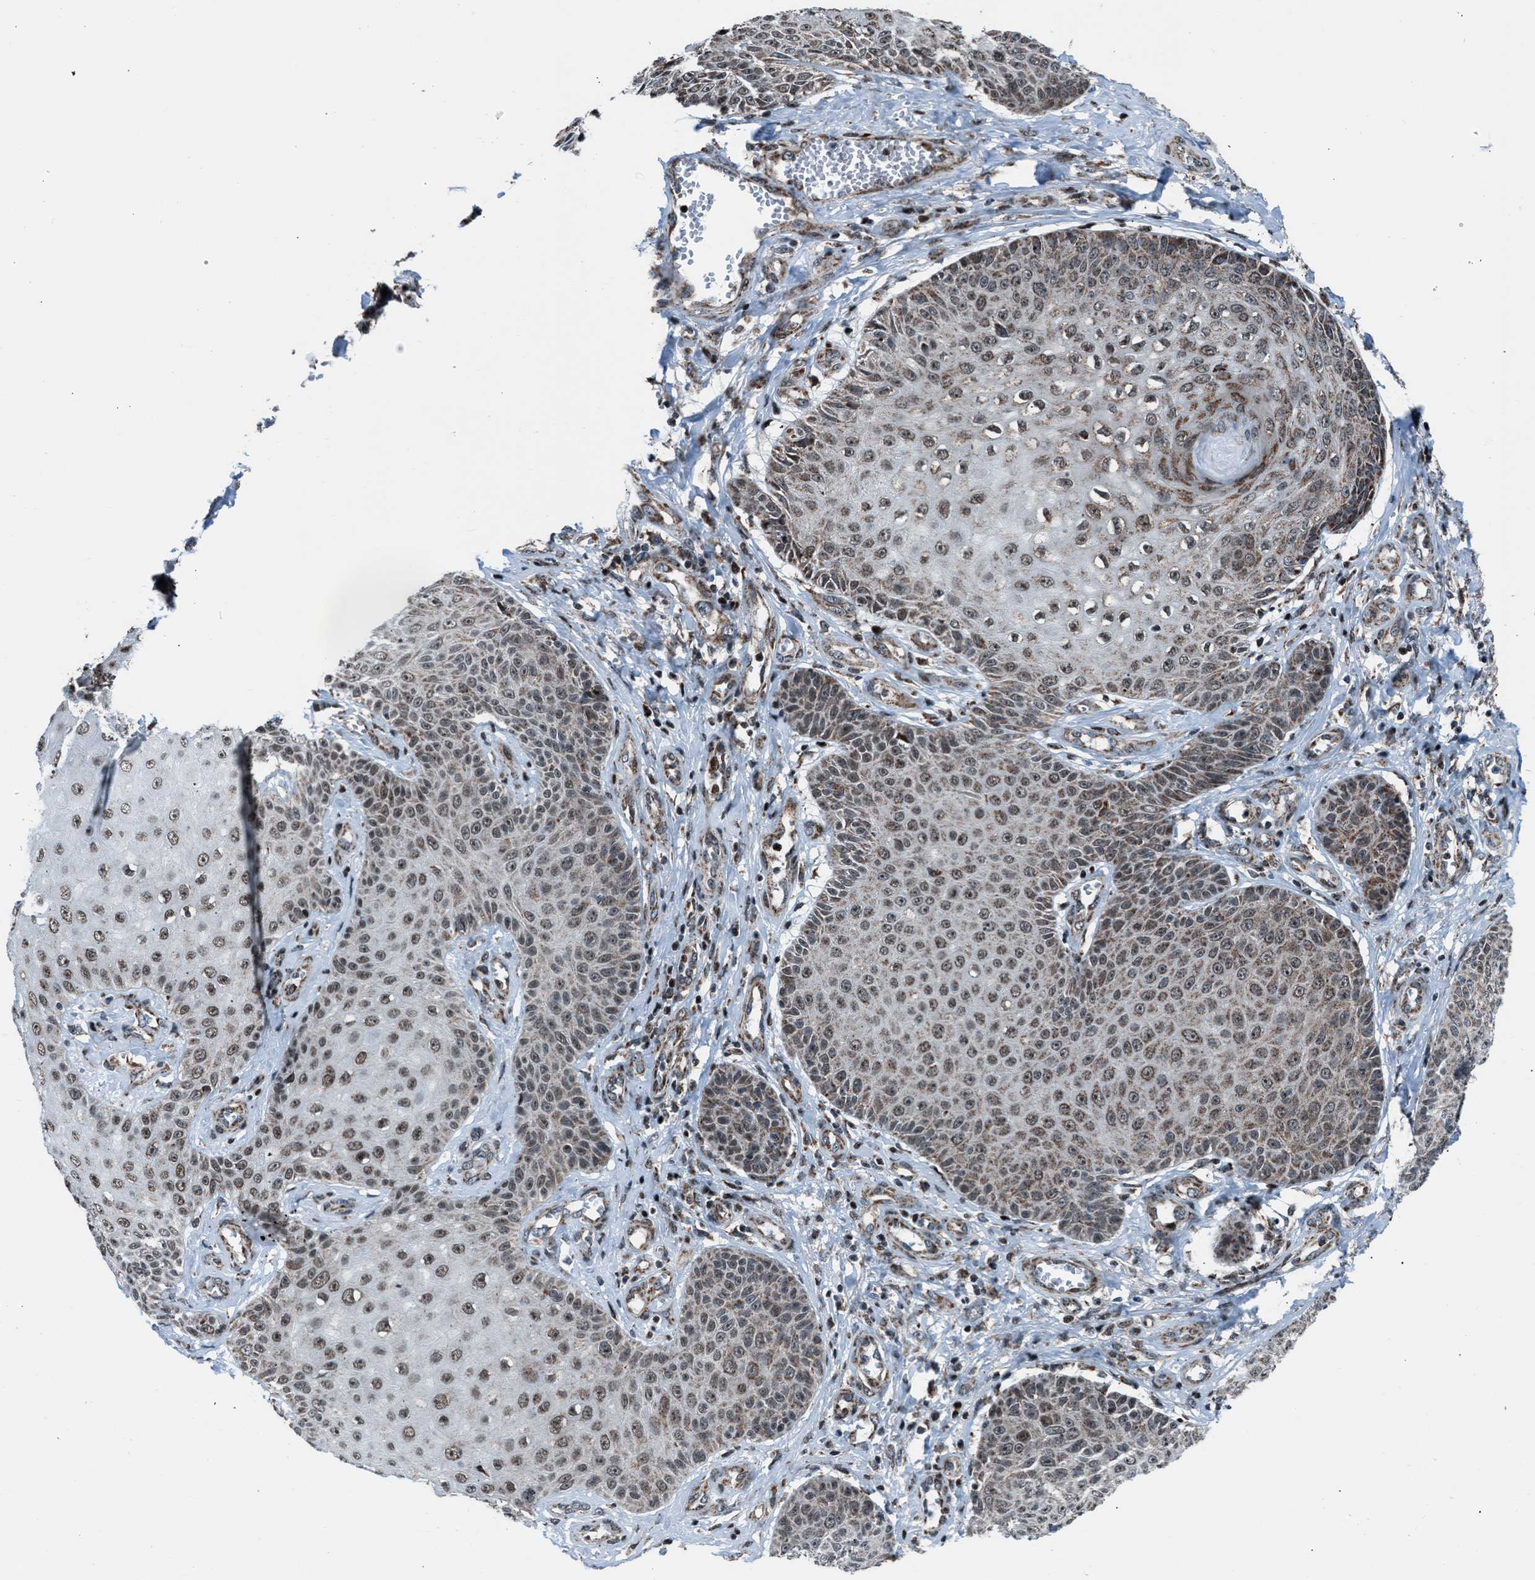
{"staining": {"intensity": "moderate", "quantity": ">75%", "location": "nuclear"}, "tissue": "skin cancer", "cell_type": "Tumor cells", "image_type": "cancer", "snomed": [{"axis": "morphology", "description": "Squamous cell carcinoma, NOS"}, {"axis": "topography", "description": "Skin"}], "caption": "A medium amount of moderate nuclear staining is seen in approximately >75% of tumor cells in skin cancer (squamous cell carcinoma) tissue.", "gene": "MORC3", "patient": {"sex": "male", "age": 74}}